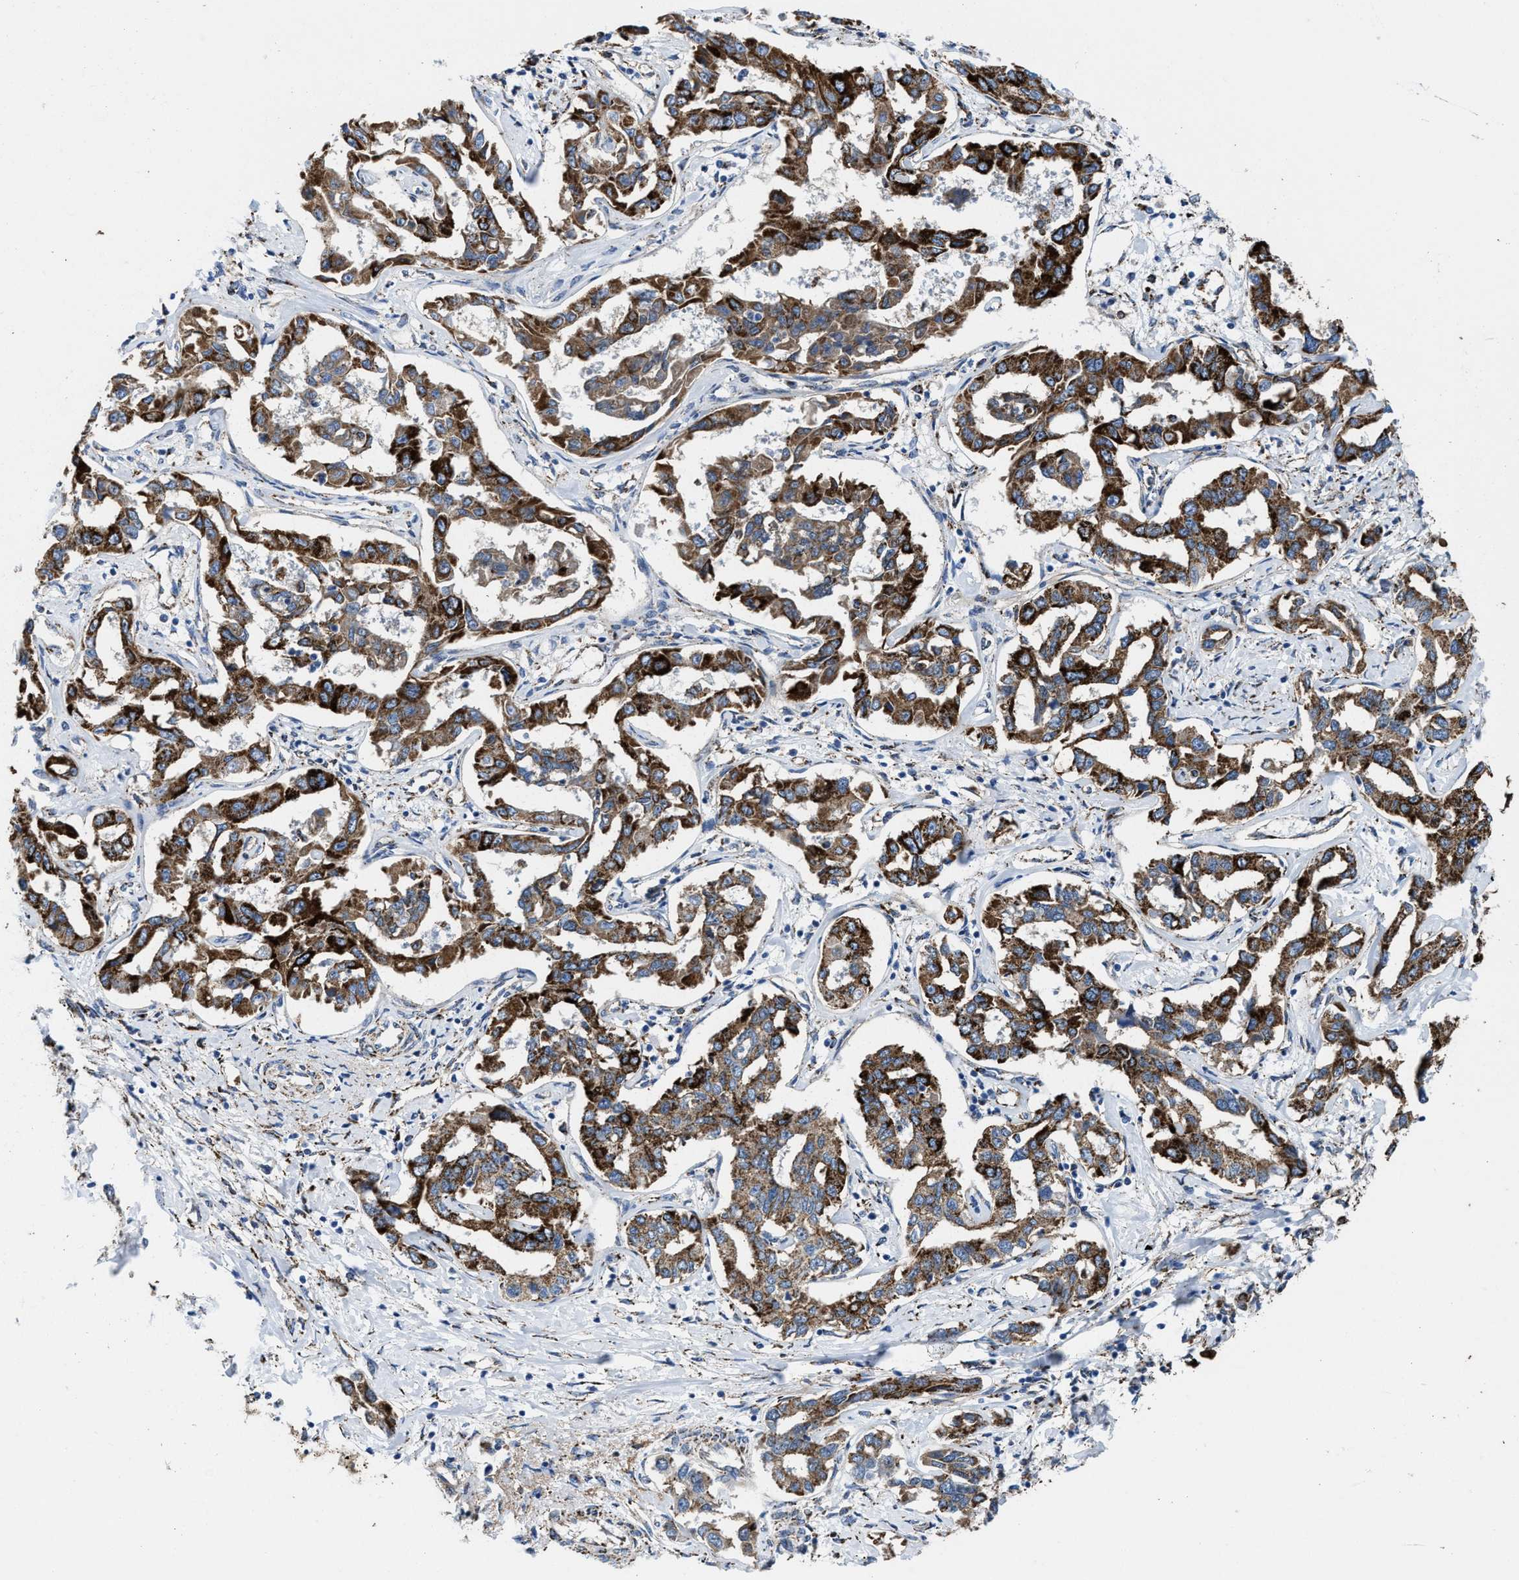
{"staining": {"intensity": "strong", "quantity": ">75%", "location": "cytoplasmic/membranous"}, "tissue": "liver cancer", "cell_type": "Tumor cells", "image_type": "cancer", "snomed": [{"axis": "morphology", "description": "Cholangiocarcinoma"}, {"axis": "topography", "description": "Liver"}], "caption": "Human liver cancer stained for a protein (brown) displays strong cytoplasmic/membranous positive staining in about >75% of tumor cells.", "gene": "ALDH1B1", "patient": {"sex": "male", "age": 59}}